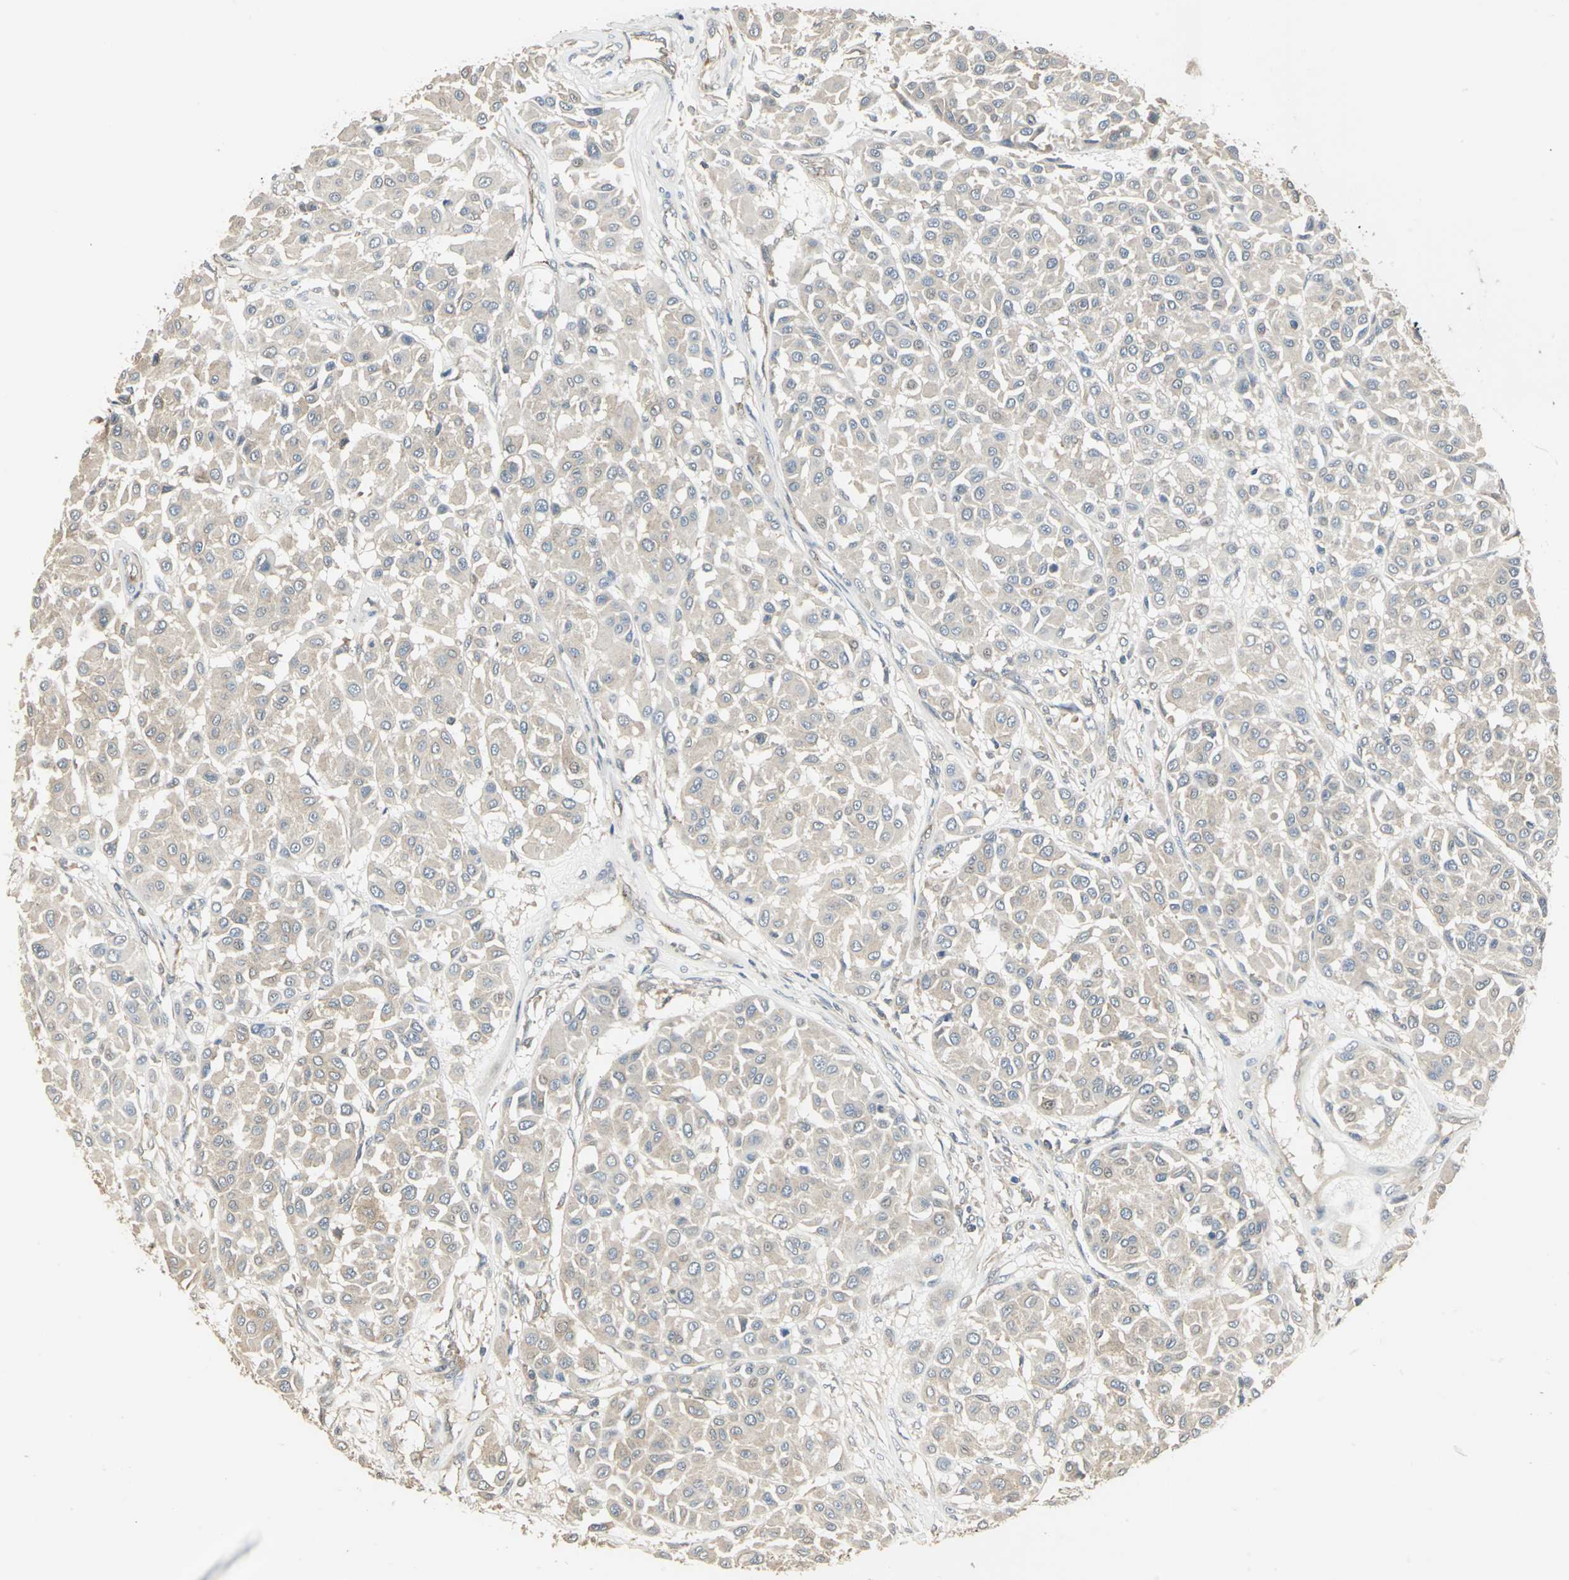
{"staining": {"intensity": "negative", "quantity": "none", "location": "none"}, "tissue": "melanoma", "cell_type": "Tumor cells", "image_type": "cancer", "snomed": [{"axis": "morphology", "description": "Malignant melanoma, Metastatic site"}, {"axis": "topography", "description": "Soft tissue"}], "caption": "Immunohistochemistry photomicrograph of neoplastic tissue: malignant melanoma (metastatic site) stained with DAB demonstrates no significant protein positivity in tumor cells. (DAB (3,3'-diaminobenzidine) immunohistochemistry (IHC), high magnification).", "gene": "RAPGEF1", "patient": {"sex": "male", "age": 41}}